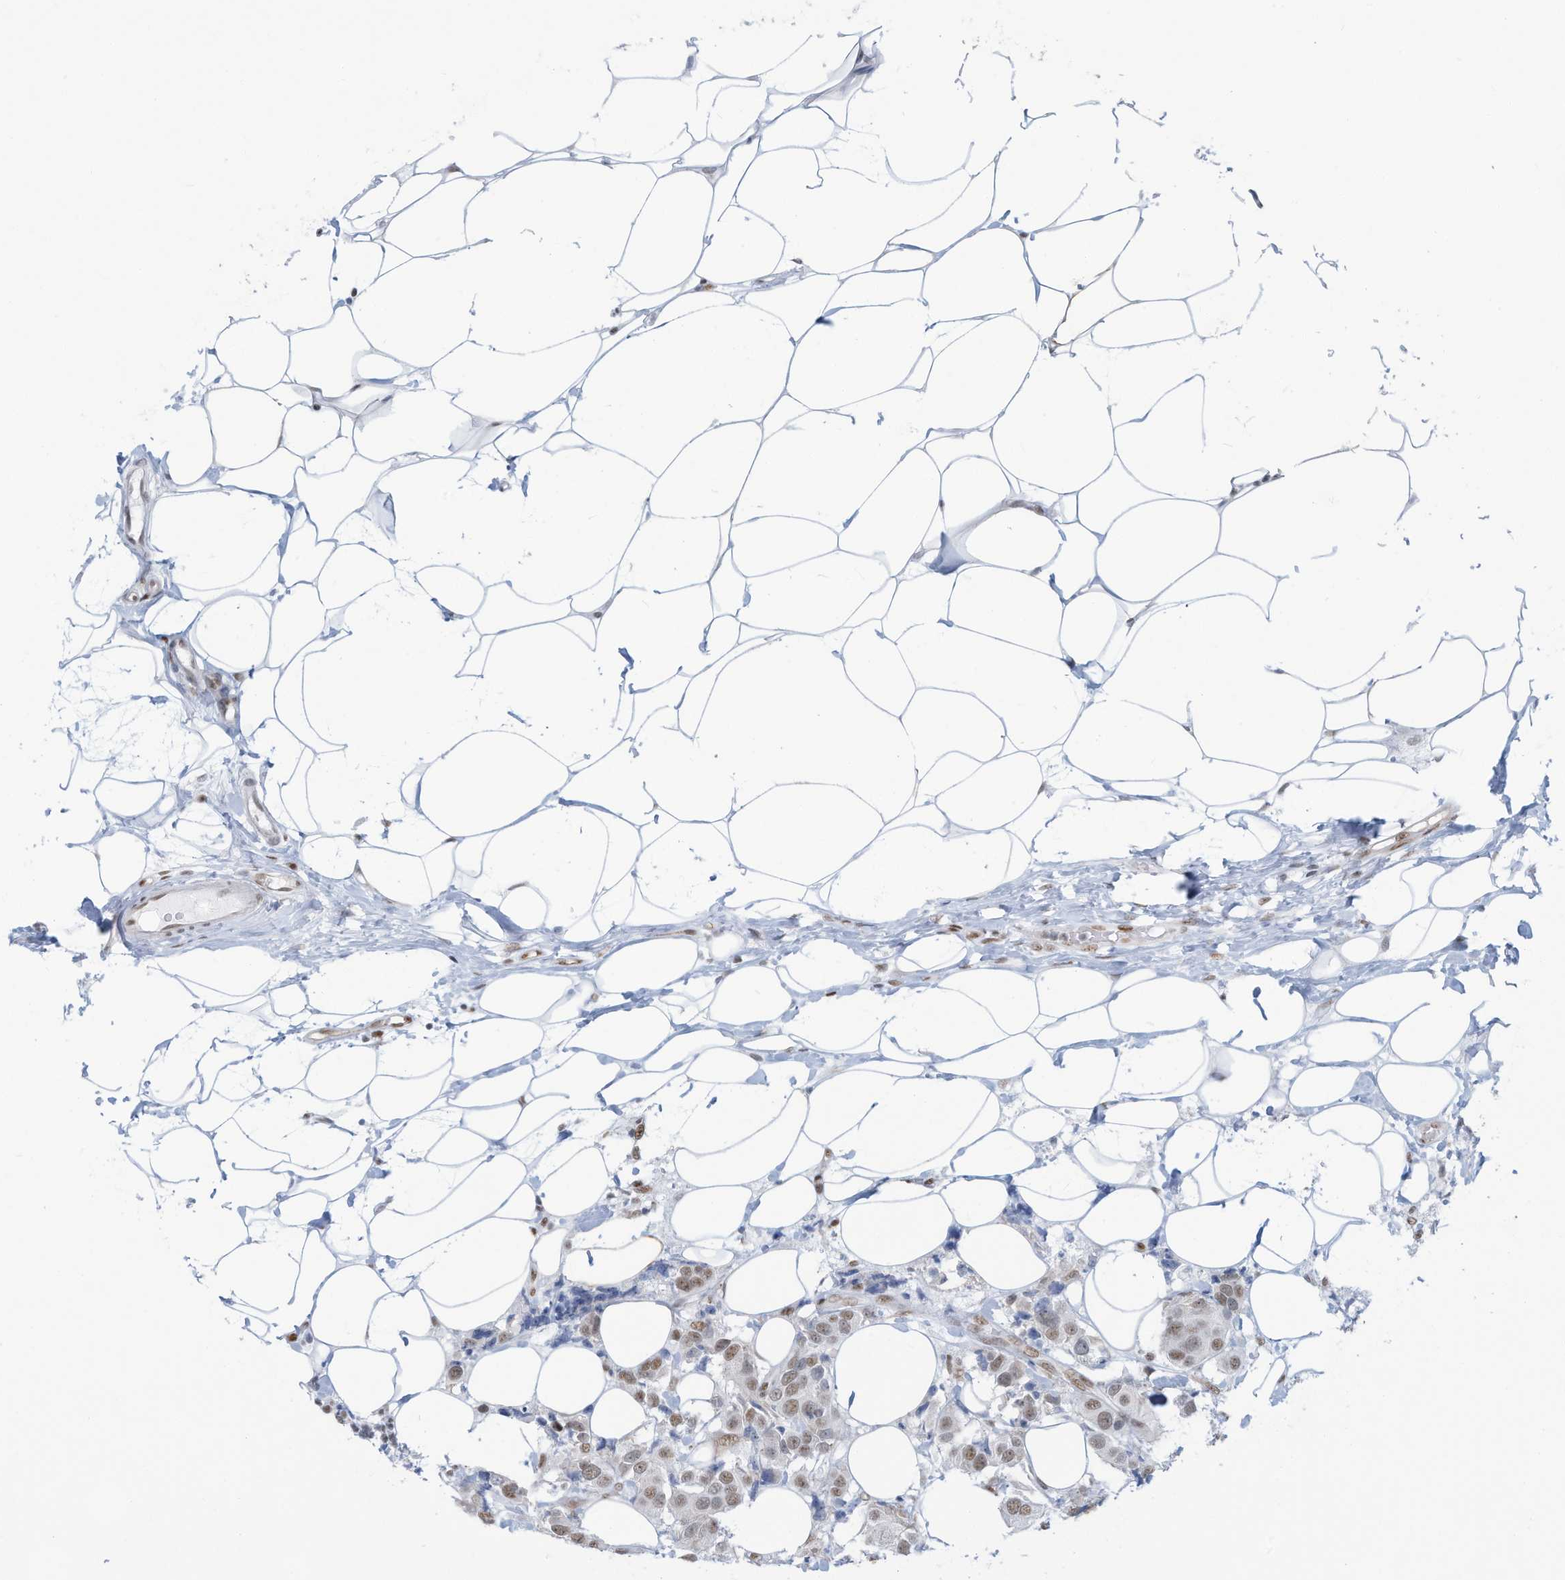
{"staining": {"intensity": "moderate", "quantity": ">75%", "location": "nuclear"}, "tissue": "breast cancer", "cell_type": "Tumor cells", "image_type": "cancer", "snomed": [{"axis": "morphology", "description": "Normal tissue, NOS"}, {"axis": "morphology", "description": "Duct carcinoma"}, {"axis": "topography", "description": "Breast"}], "caption": "Protein analysis of breast cancer tissue demonstrates moderate nuclear expression in about >75% of tumor cells. (DAB (3,3'-diaminobenzidine) IHC, brown staining for protein, blue staining for nuclei).", "gene": "SARNP", "patient": {"sex": "female", "age": 39}}